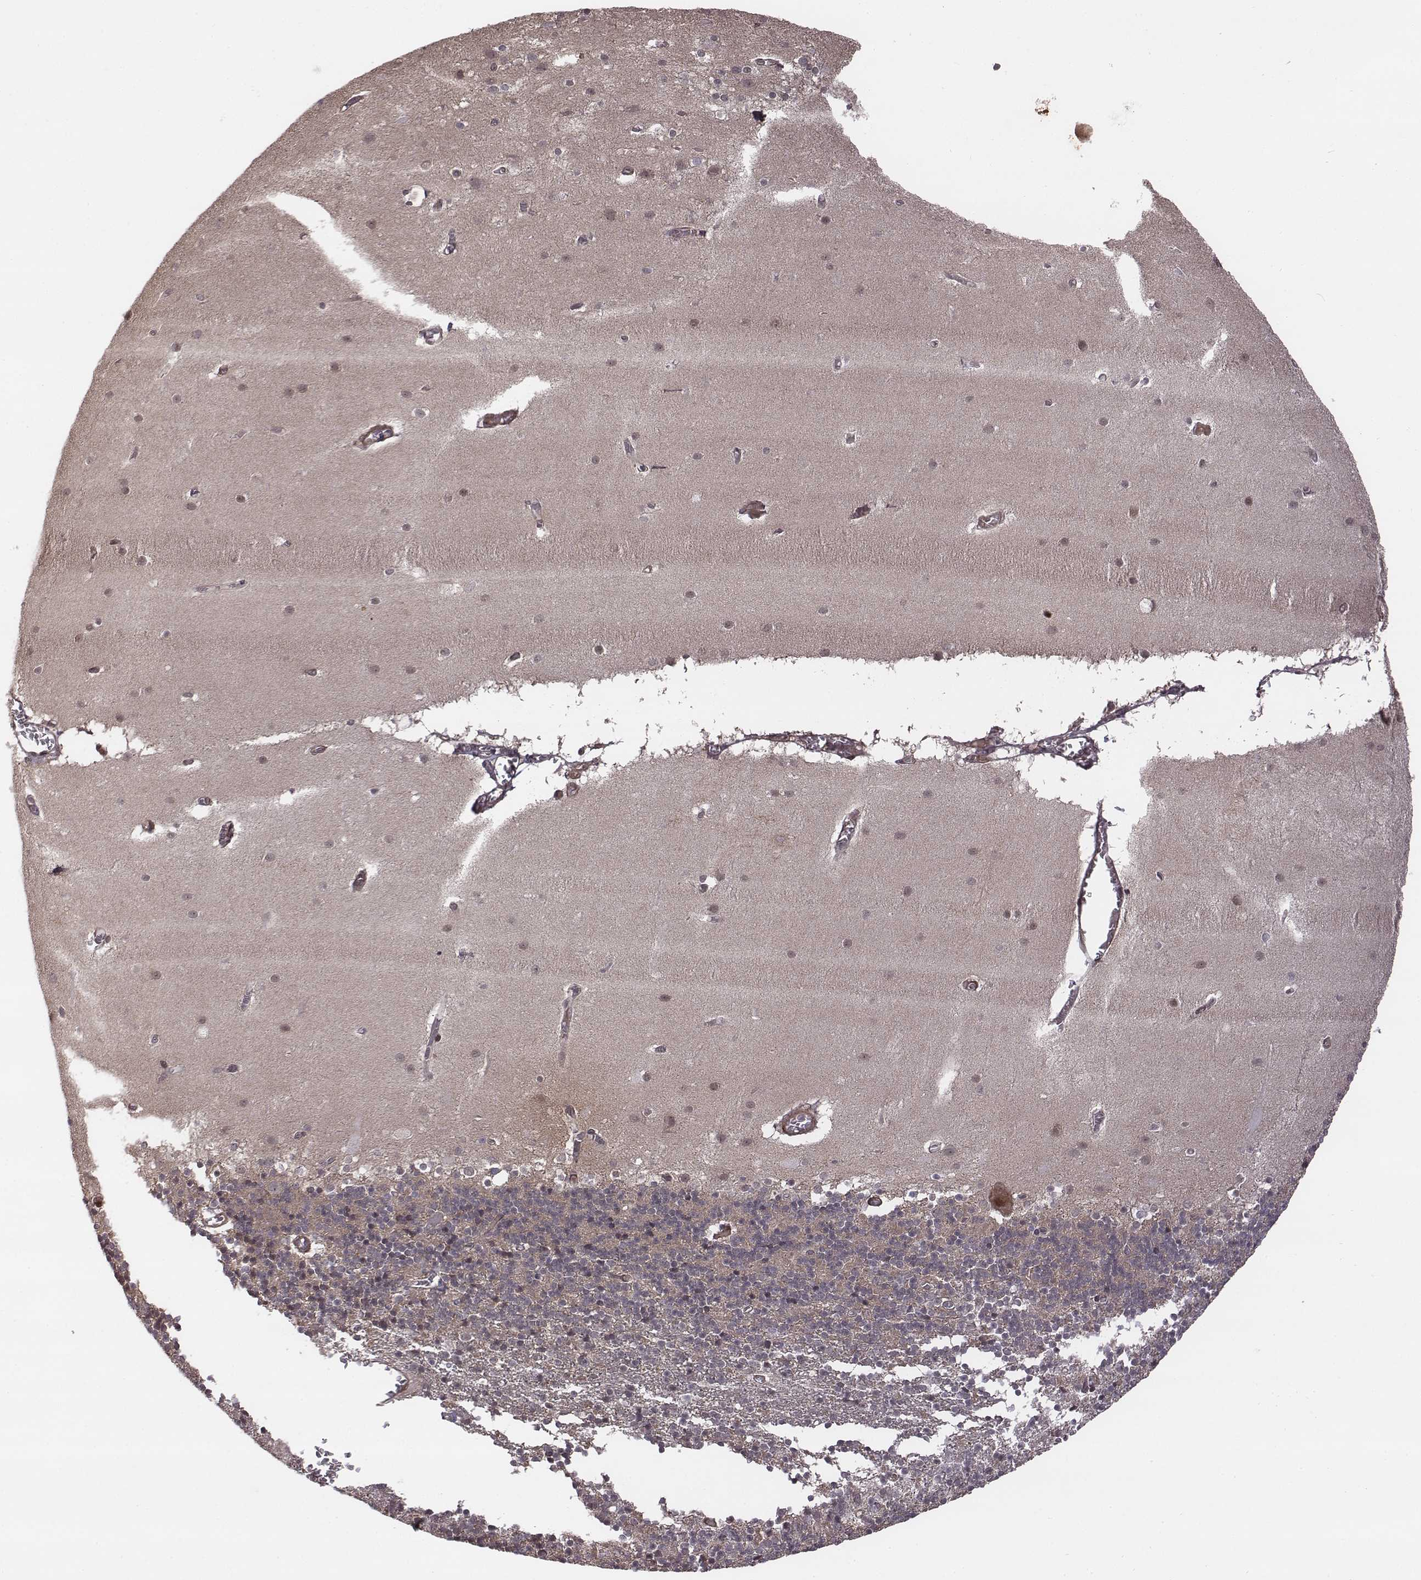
{"staining": {"intensity": "negative", "quantity": "none", "location": "none"}, "tissue": "cerebellum", "cell_type": "Cells in granular layer", "image_type": "normal", "snomed": [{"axis": "morphology", "description": "Normal tissue, NOS"}, {"axis": "topography", "description": "Cerebellum"}], "caption": "DAB immunohistochemical staining of benign human cerebellum shows no significant staining in cells in granular layer. (DAB (3,3'-diaminobenzidine) immunohistochemistry (IHC) with hematoxylin counter stain).", "gene": "RPL3", "patient": {"sex": "male", "age": 70}}